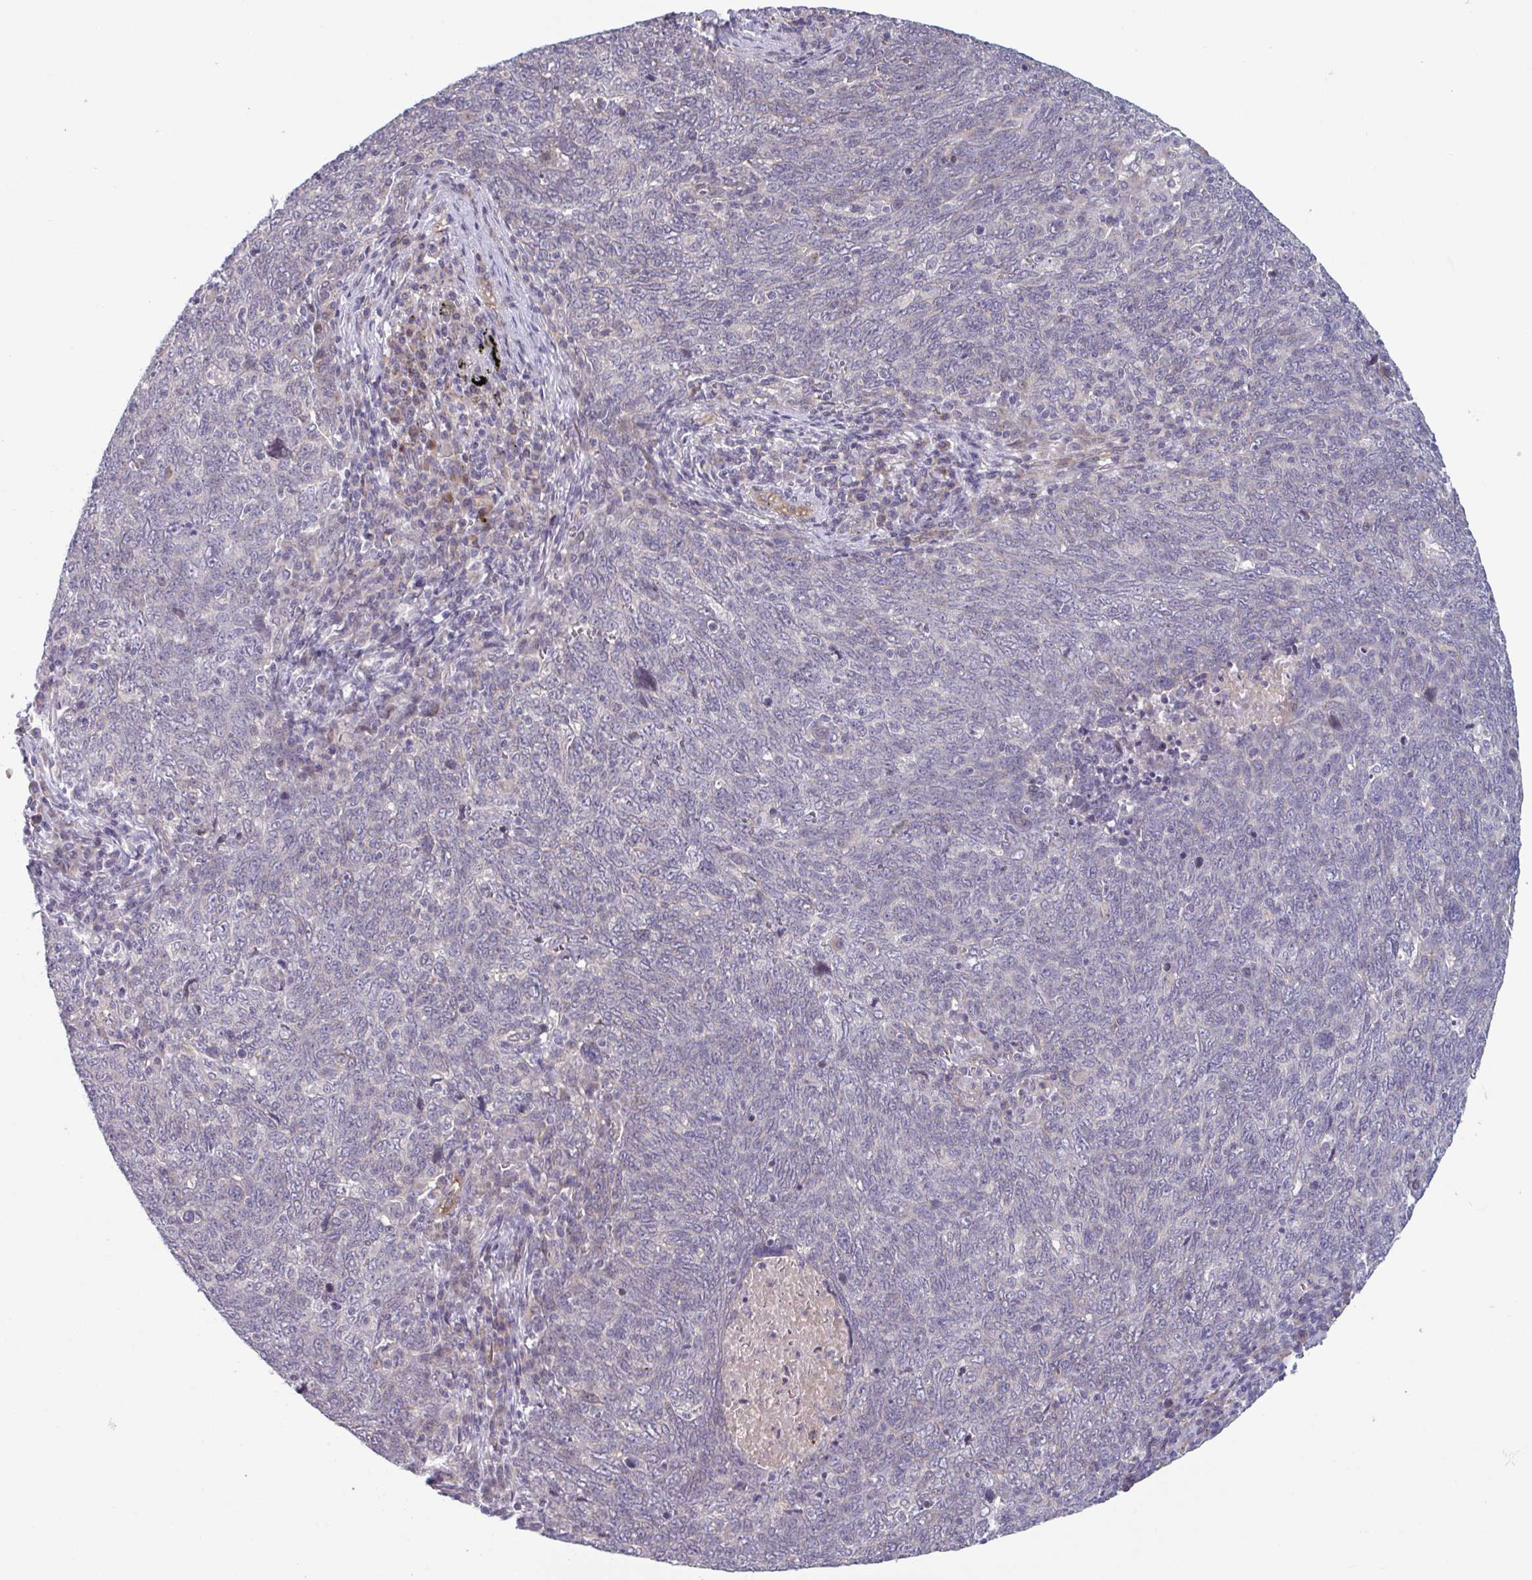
{"staining": {"intensity": "negative", "quantity": "none", "location": "none"}, "tissue": "lung cancer", "cell_type": "Tumor cells", "image_type": "cancer", "snomed": [{"axis": "morphology", "description": "Squamous cell carcinoma, NOS"}, {"axis": "topography", "description": "Lung"}], "caption": "Protein analysis of lung squamous cell carcinoma displays no significant positivity in tumor cells. (IHC, brightfield microscopy, high magnification).", "gene": "TNFSF10", "patient": {"sex": "female", "age": 72}}